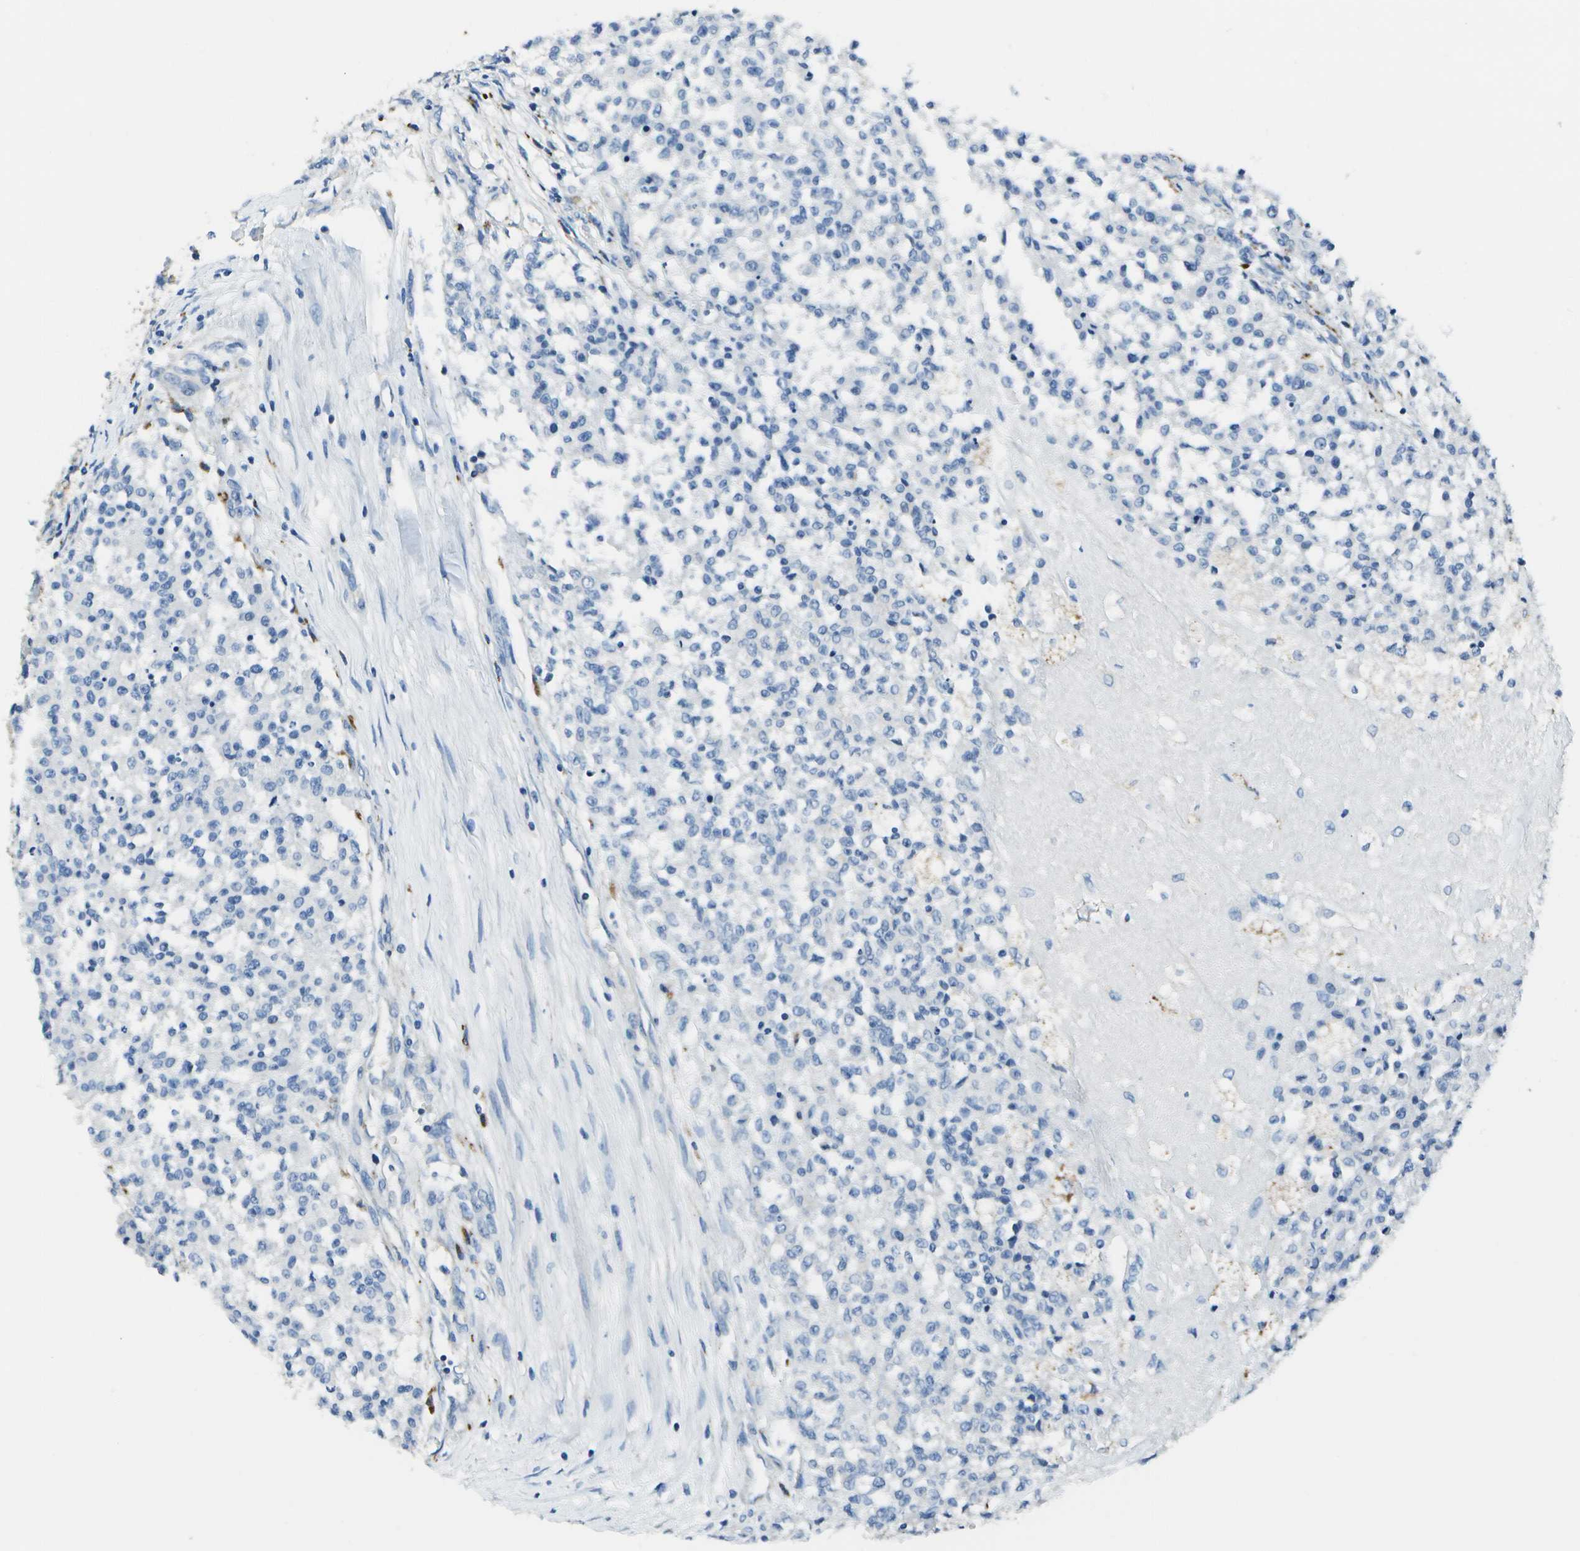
{"staining": {"intensity": "negative", "quantity": "none", "location": "none"}, "tissue": "testis cancer", "cell_type": "Tumor cells", "image_type": "cancer", "snomed": [{"axis": "morphology", "description": "Seminoma, NOS"}, {"axis": "topography", "description": "Testis"}], "caption": "The IHC micrograph has no significant positivity in tumor cells of testis cancer tissue.", "gene": "DCT", "patient": {"sex": "male", "age": 59}}